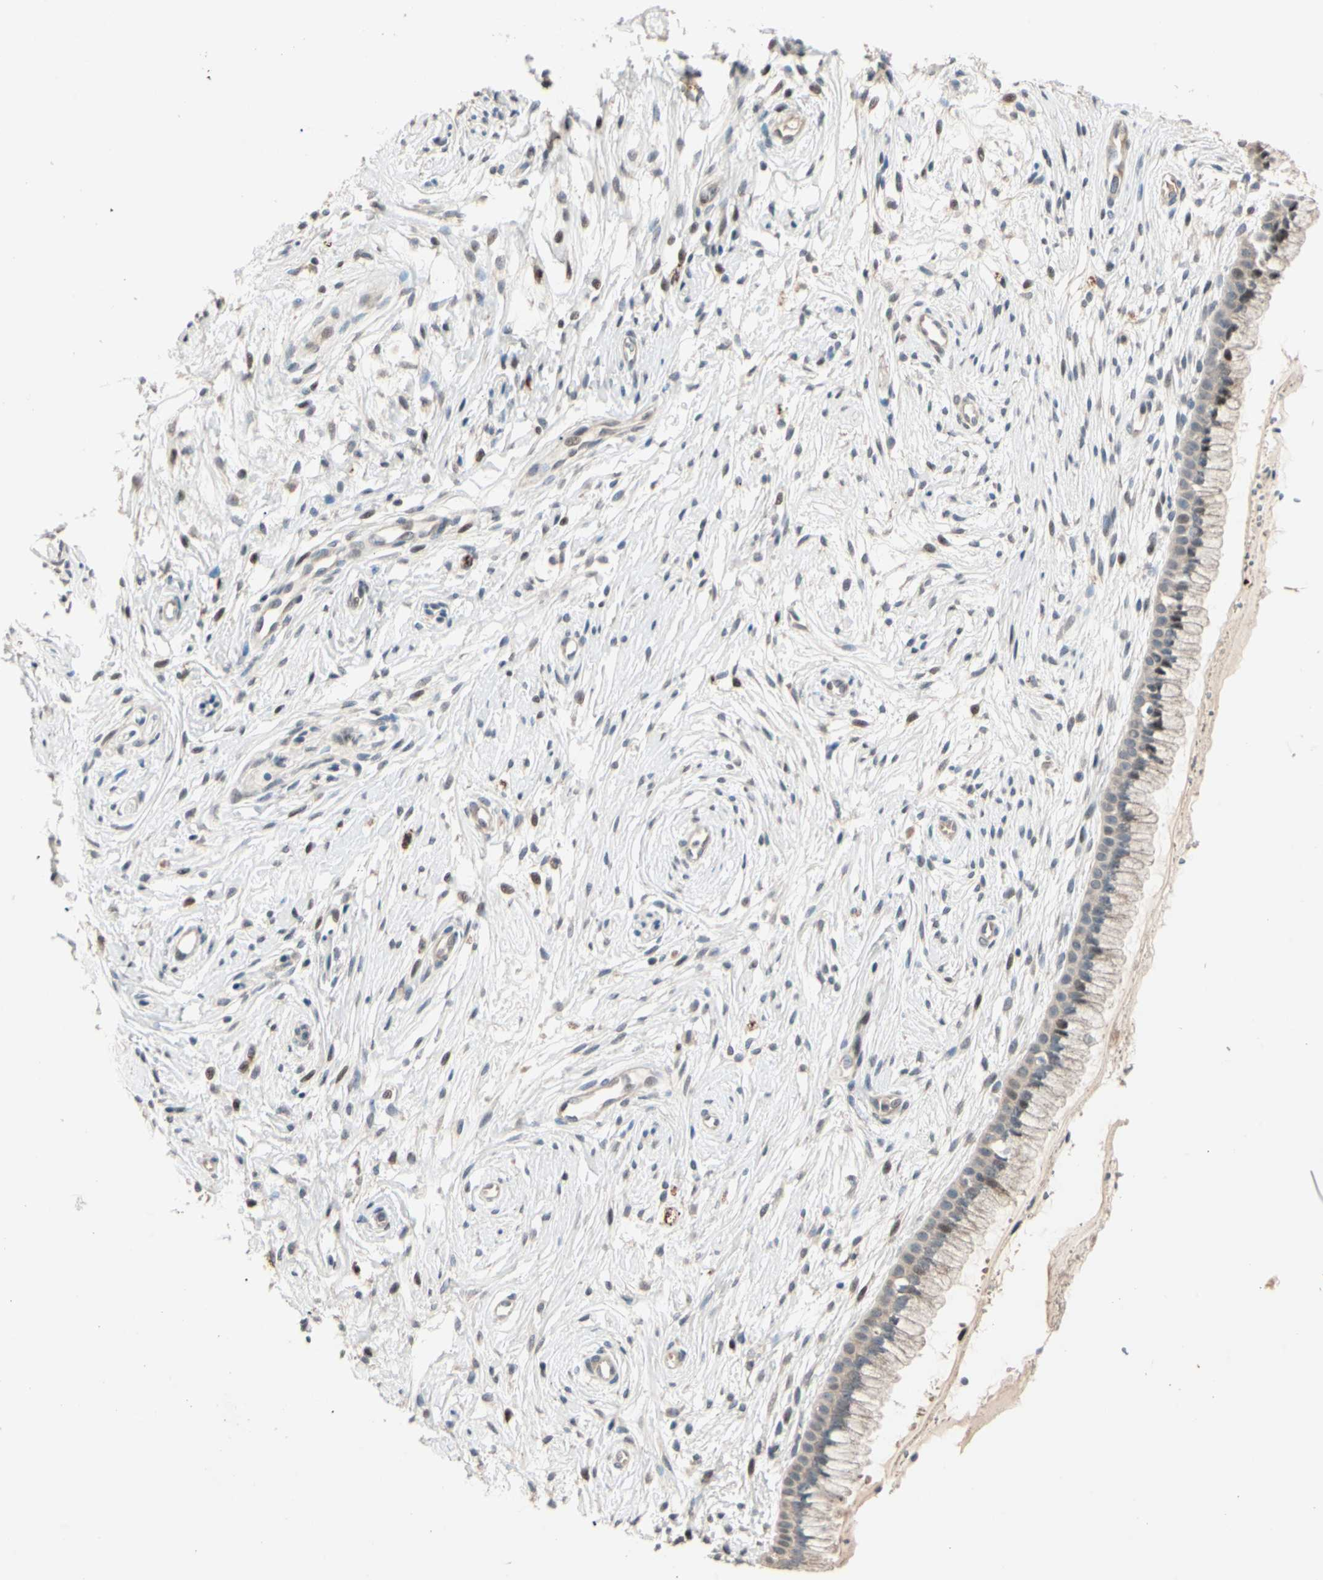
{"staining": {"intensity": "moderate", "quantity": "<25%", "location": "nuclear"}, "tissue": "cervix", "cell_type": "Glandular cells", "image_type": "normal", "snomed": [{"axis": "morphology", "description": "Normal tissue, NOS"}, {"axis": "topography", "description": "Cervix"}], "caption": "IHC image of normal cervix stained for a protein (brown), which reveals low levels of moderate nuclear positivity in approximately <25% of glandular cells.", "gene": "ACSL5", "patient": {"sex": "female", "age": 39}}